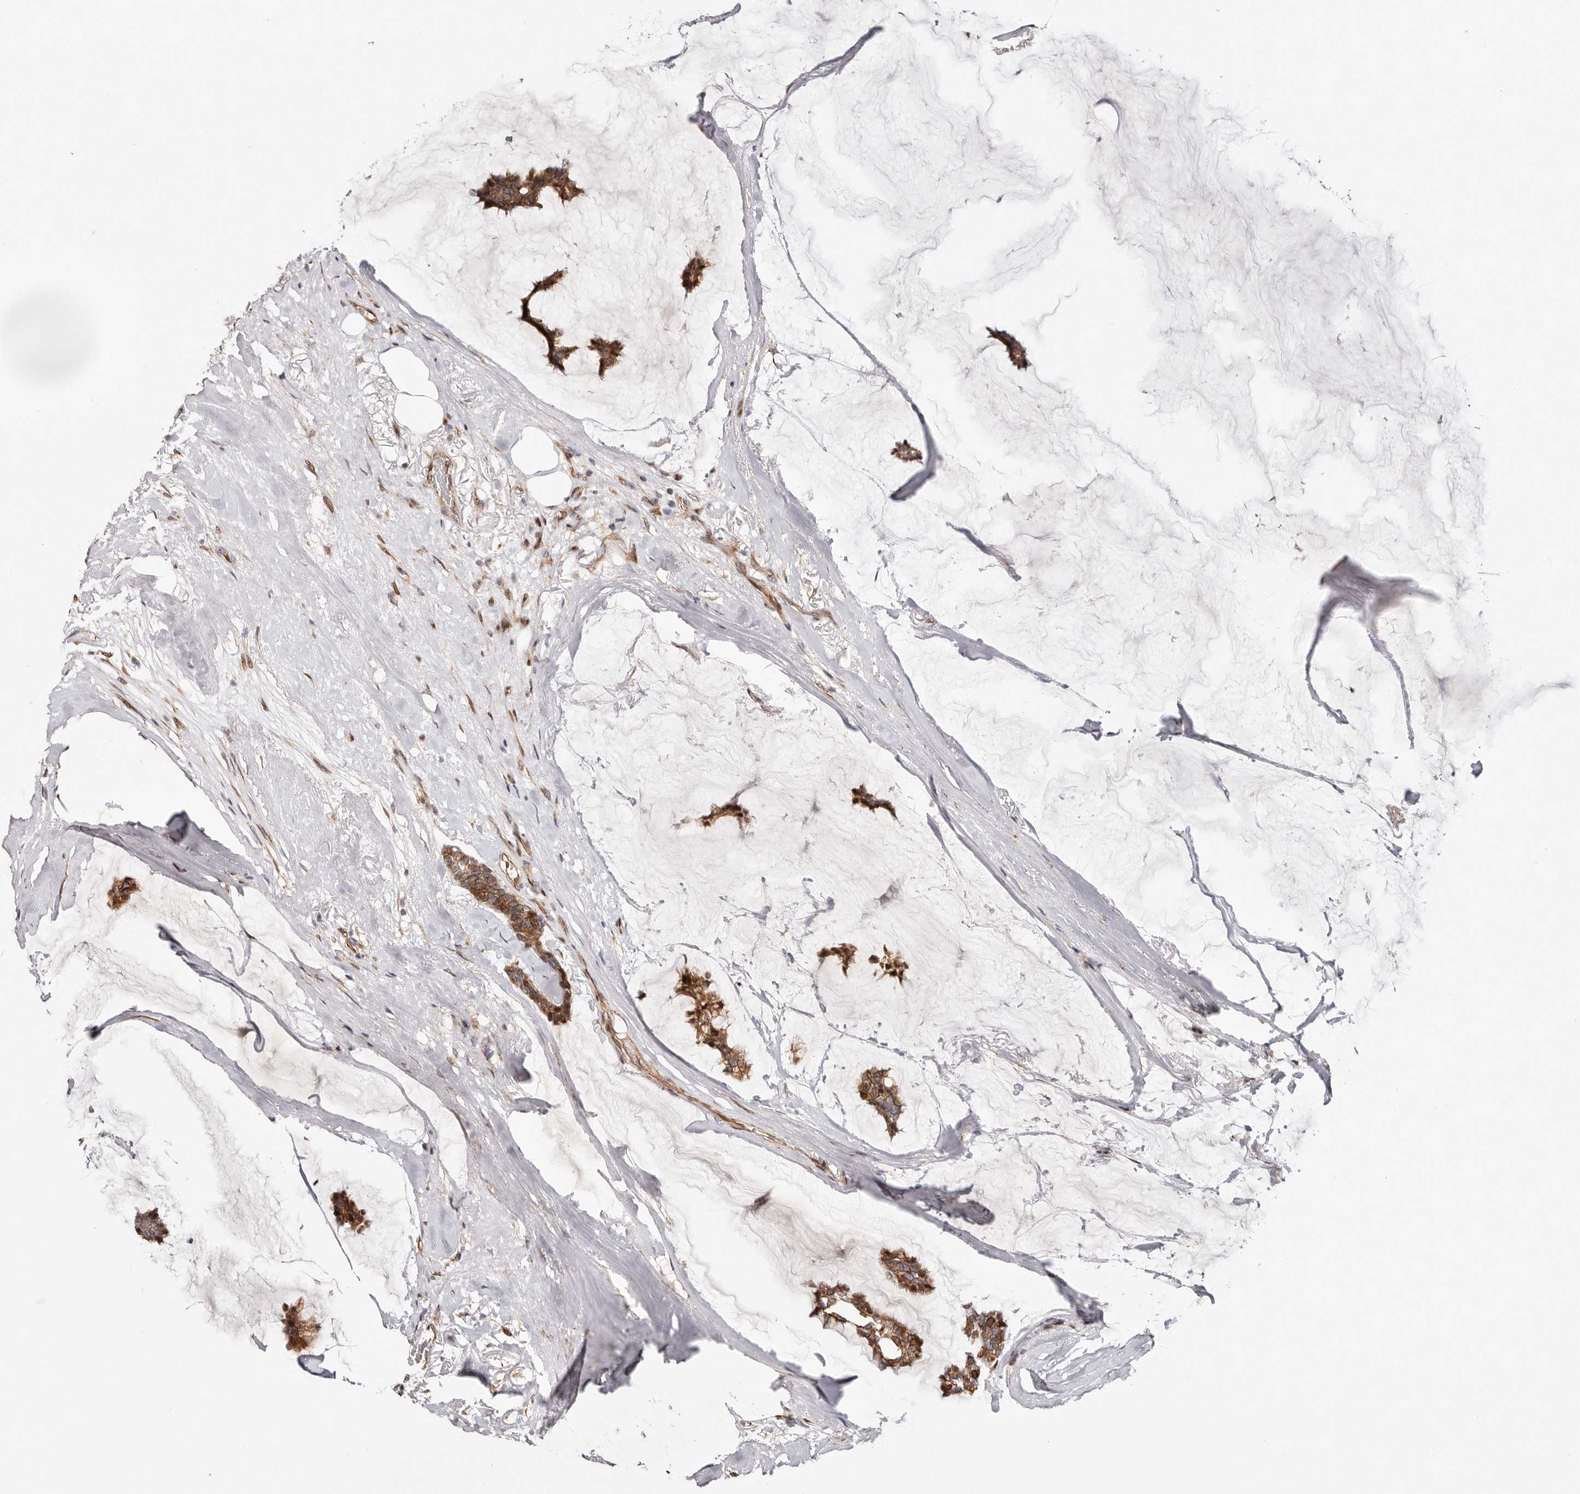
{"staining": {"intensity": "strong", "quantity": ">75%", "location": "cytoplasmic/membranous,nuclear"}, "tissue": "breast cancer", "cell_type": "Tumor cells", "image_type": "cancer", "snomed": [{"axis": "morphology", "description": "Duct carcinoma"}, {"axis": "topography", "description": "Breast"}], "caption": "Protein expression analysis of human breast cancer (infiltrating ductal carcinoma) reveals strong cytoplasmic/membranous and nuclear expression in approximately >75% of tumor cells.", "gene": "EPHX3", "patient": {"sex": "female", "age": 93}}